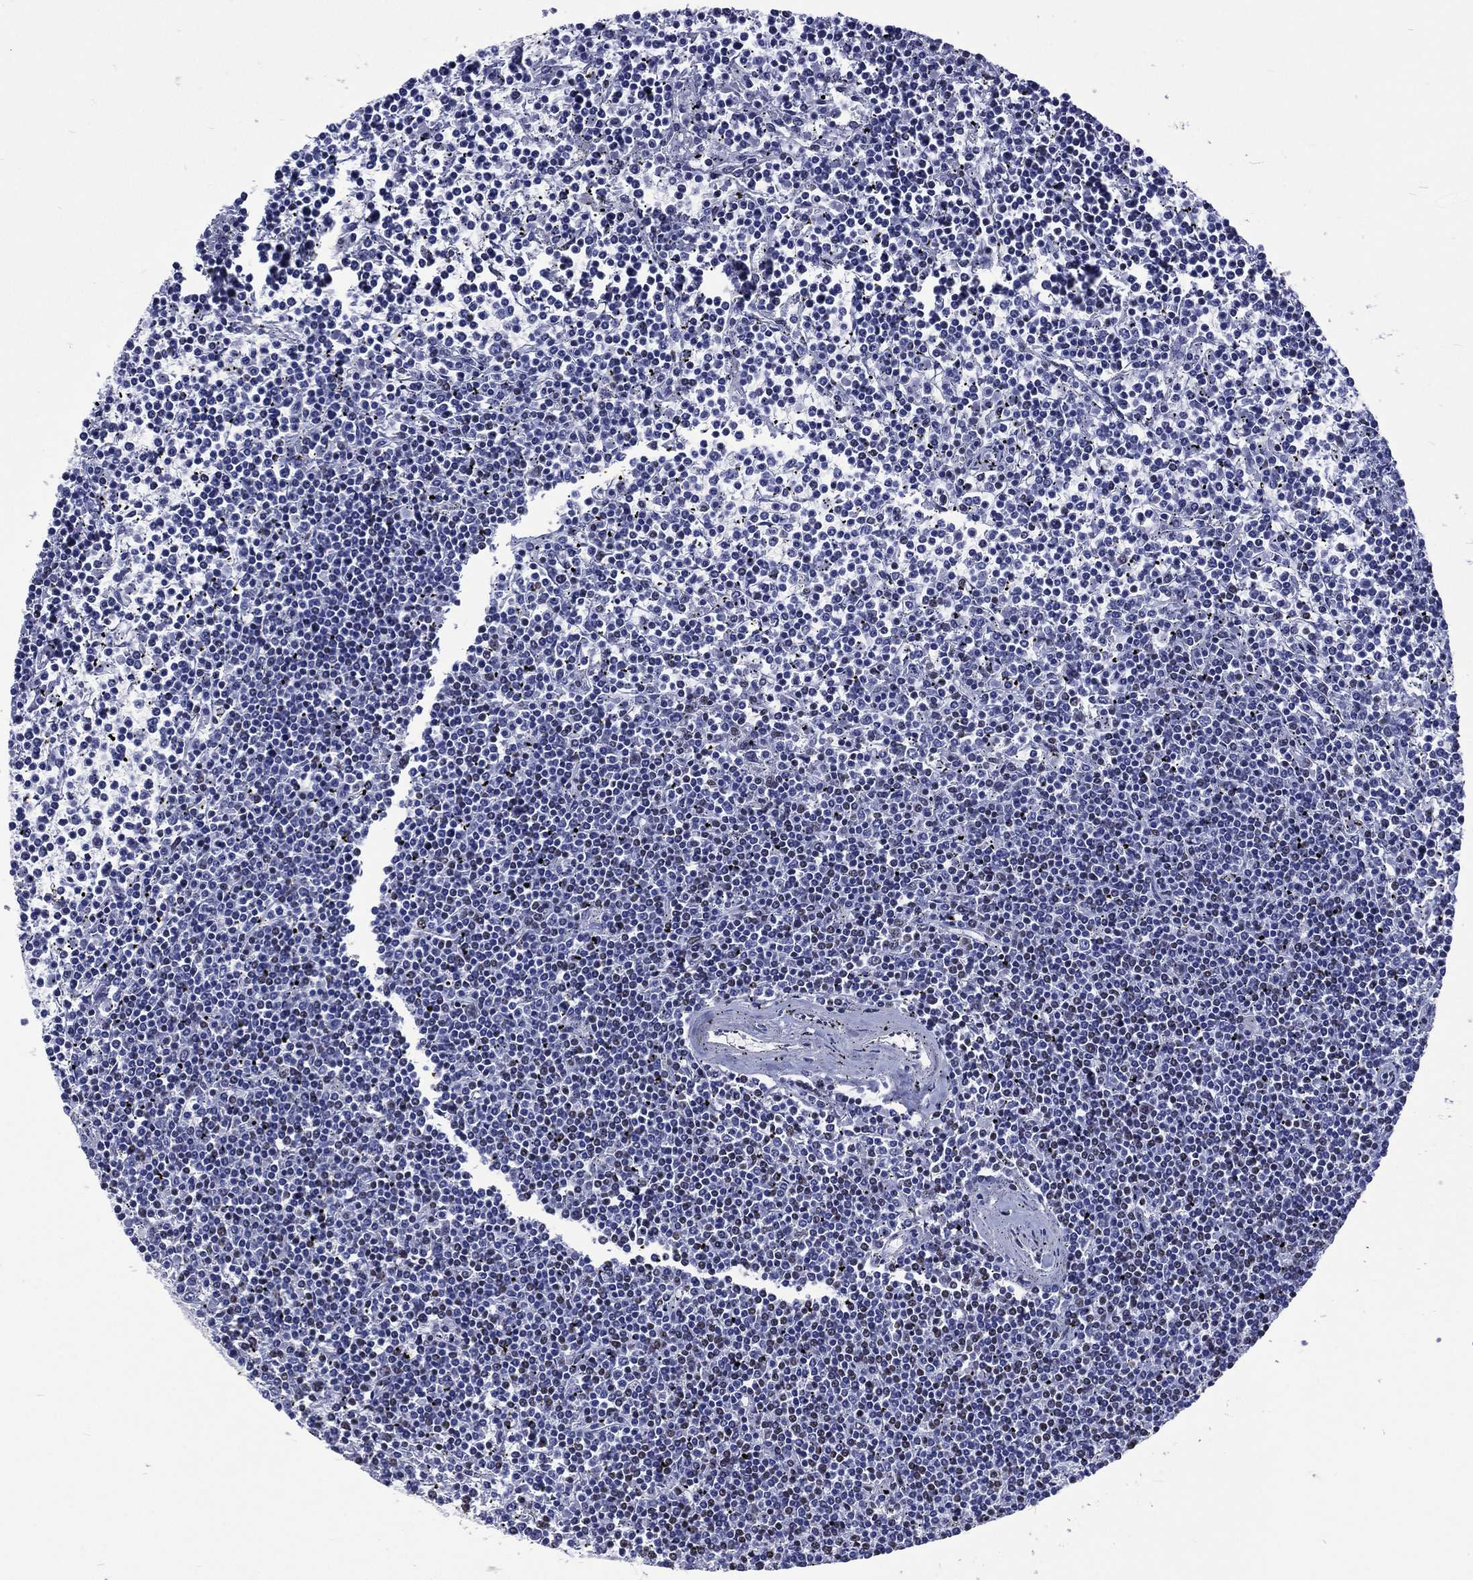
{"staining": {"intensity": "moderate", "quantity": "<25%", "location": "nuclear"}, "tissue": "lymphoma", "cell_type": "Tumor cells", "image_type": "cancer", "snomed": [{"axis": "morphology", "description": "Malignant lymphoma, non-Hodgkin's type, Low grade"}, {"axis": "topography", "description": "Spleen"}], "caption": "Brown immunohistochemical staining in lymphoma shows moderate nuclear expression in about <25% of tumor cells.", "gene": "RETREG2", "patient": {"sex": "female", "age": 19}}